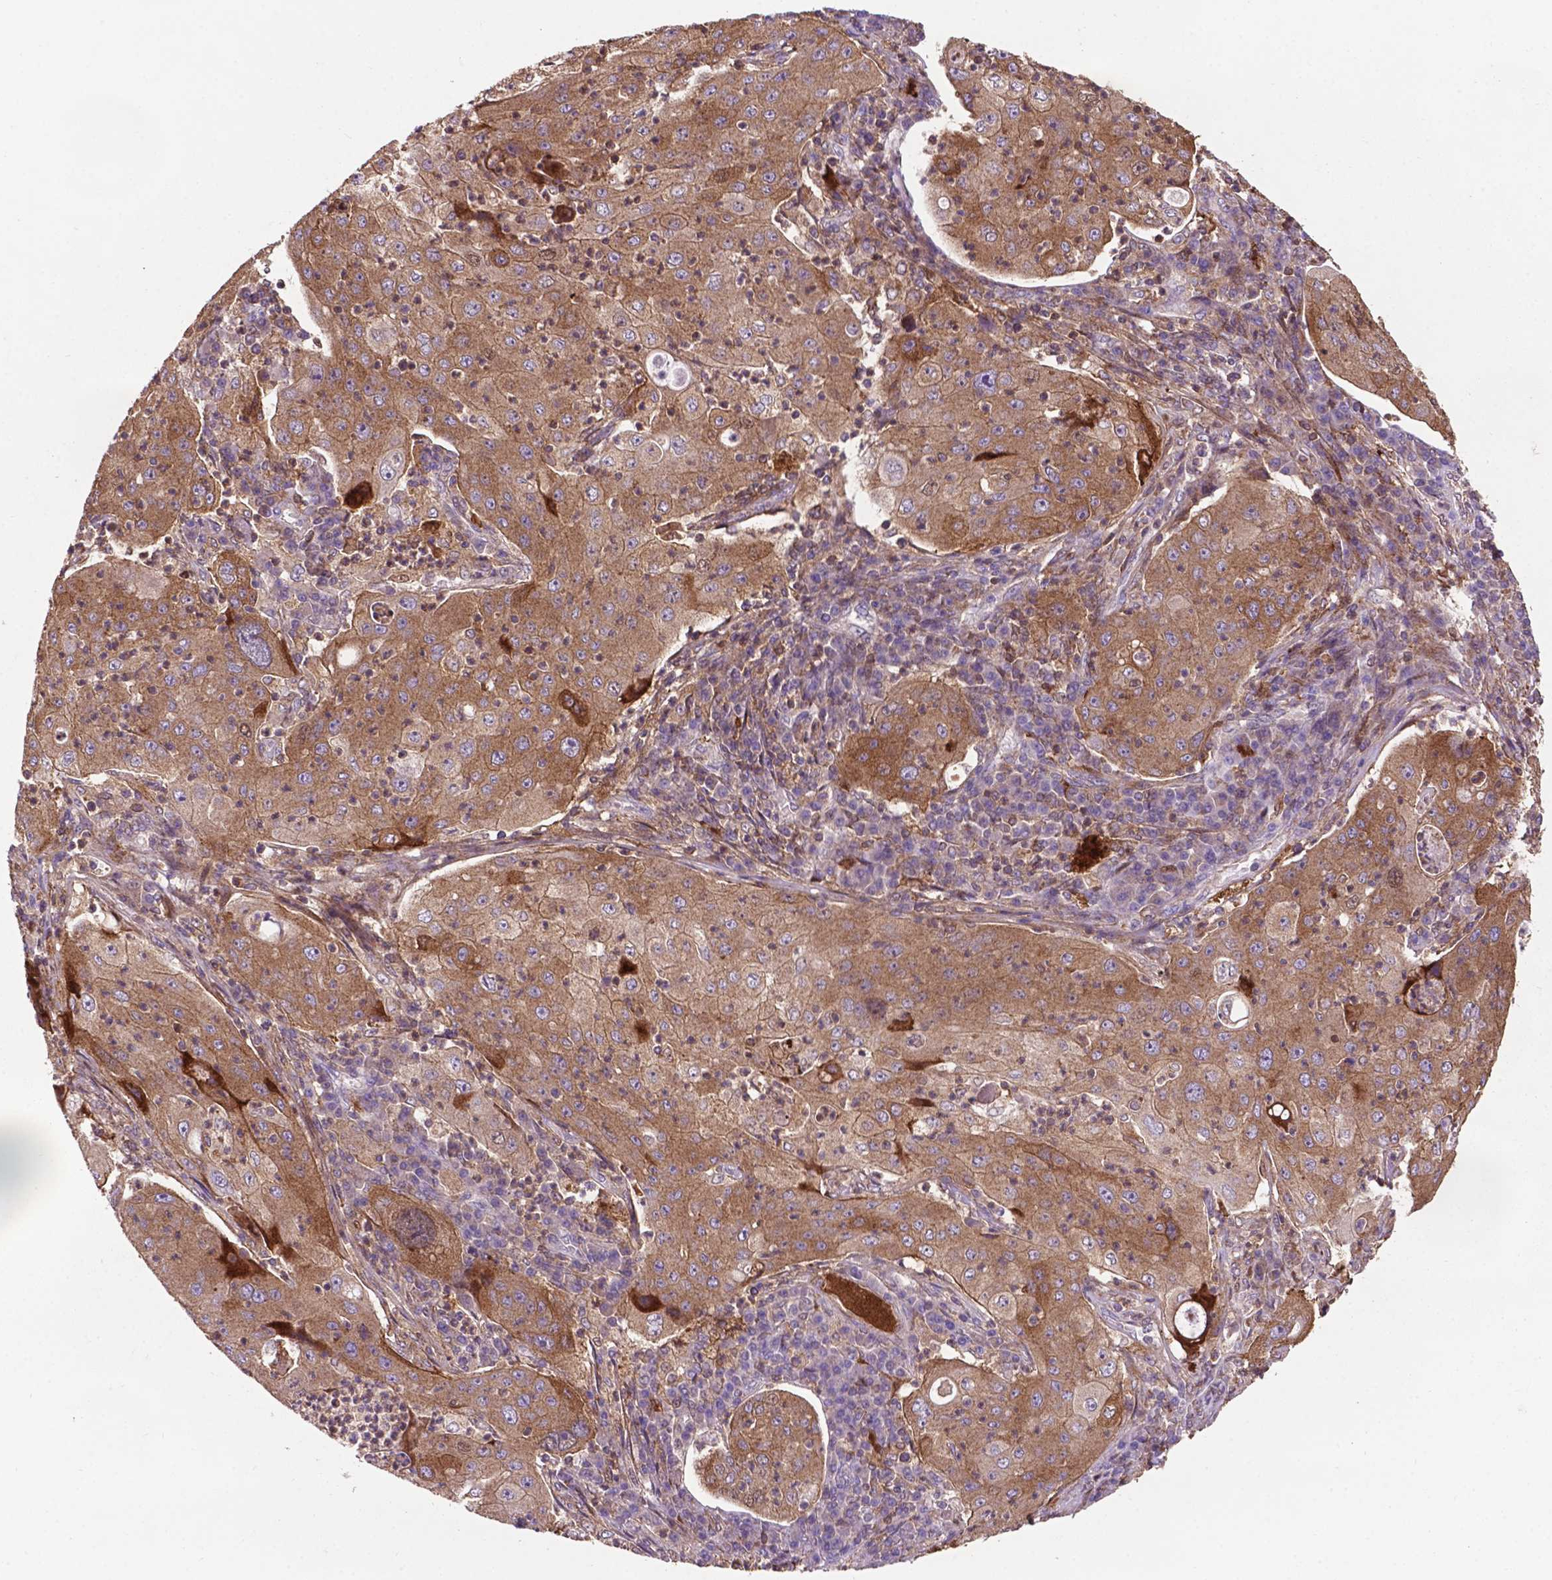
{"staining": {"intensity": "moderate", "quantity": ">75%", "location": "cytoplasmic/membranous"}, "tissue": "lung cancer", "cell_type": "Tumor cells", "image_type": "cancer", "snomed": [{"axis": "morphology", "description": "Squamous cell carcinoma, NOS"}, {"axis": "topography", "description": "Lung"}], "caption": "Squamous cell carcinoma (lung) tissue exhibits moderate cytoplasmic/membranous positivity in about >75% of tumor cells, visualized by immunohistochemistry.", "gene": "SMAD3", "patient": {"sex": "female", "age": 59}}